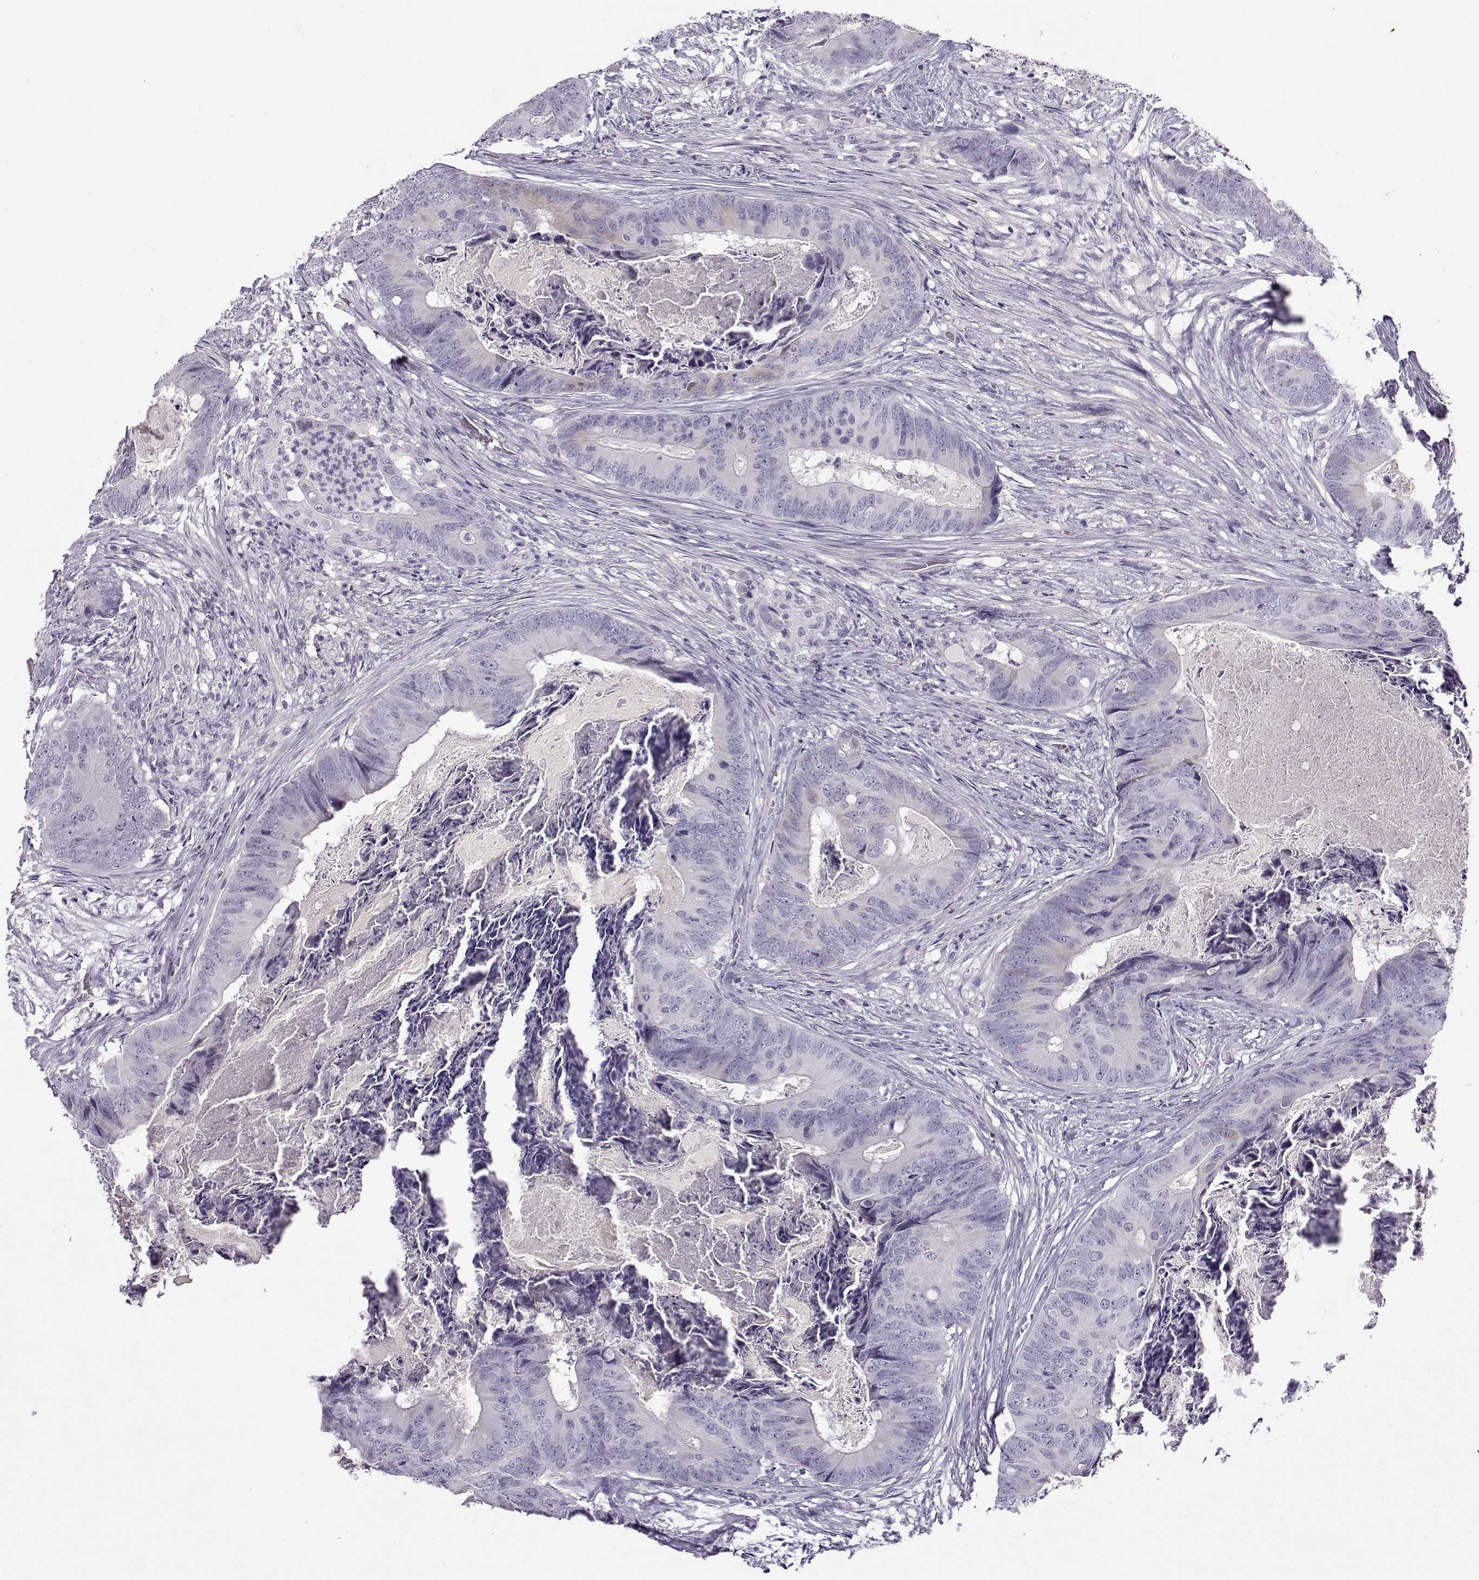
{"staining": {"intensity": "negative", "quantity": "none", "location": "none"}, "tissue": "colorectal cancer", "cell_type": "Tumor cells", "image_type": "cancer", "snomed": [{"axis": "morphology", "description": "Adenocarcinoma, NOS"}, {"axis": "topography", "description": "Colon"}], "caption": "Histopathology image shows no significant protein positivity in tumor cells of adenocarcinoma (colorectal).", "gene": "GTSF1L", "patient": {"sex": "male", "age": 84}}